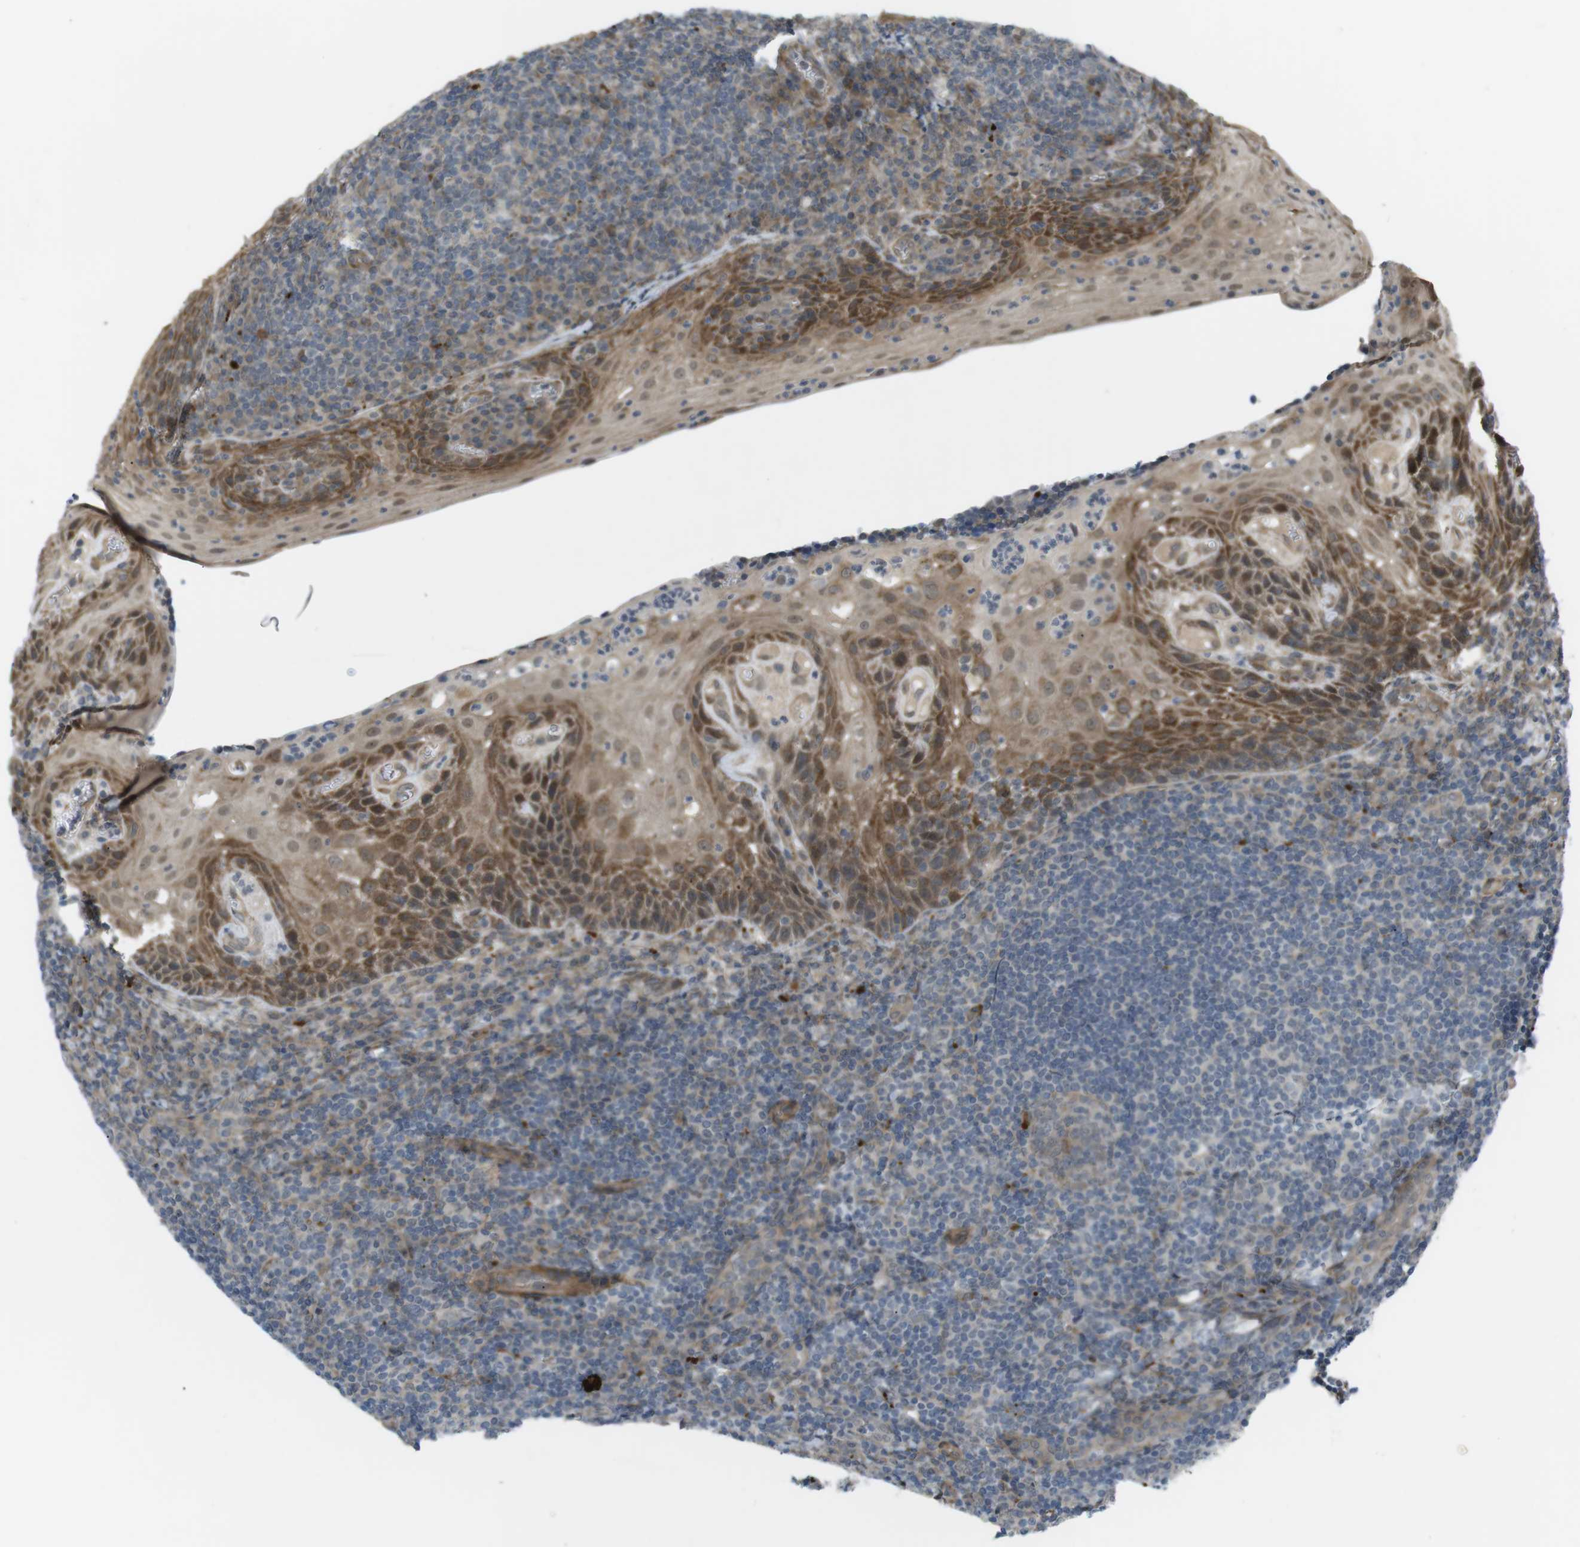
{"staining": {"intensity": "moderate", "quantity": "<25%", "location": "cytoplasmic/membranous"}, "tissue": "tonsil", "cell_type": "Germinal center cells", "image_type": "normal", "snomed": [{"axis": "morphology", "description": "Normal tissue, NOS"}, {"axis": "topography", "description": "Tonsil"}], "caption": "Normal tonsil shows moderate cytoplasmic/membranous staining in about <25% of germinal center cells, visualized by immunohistochemistry. The protein of interest is shown in brown color, while the nuclei are stained blue.", "gene": "KANK2", "patient": {"sex": "male", "age": 37}}